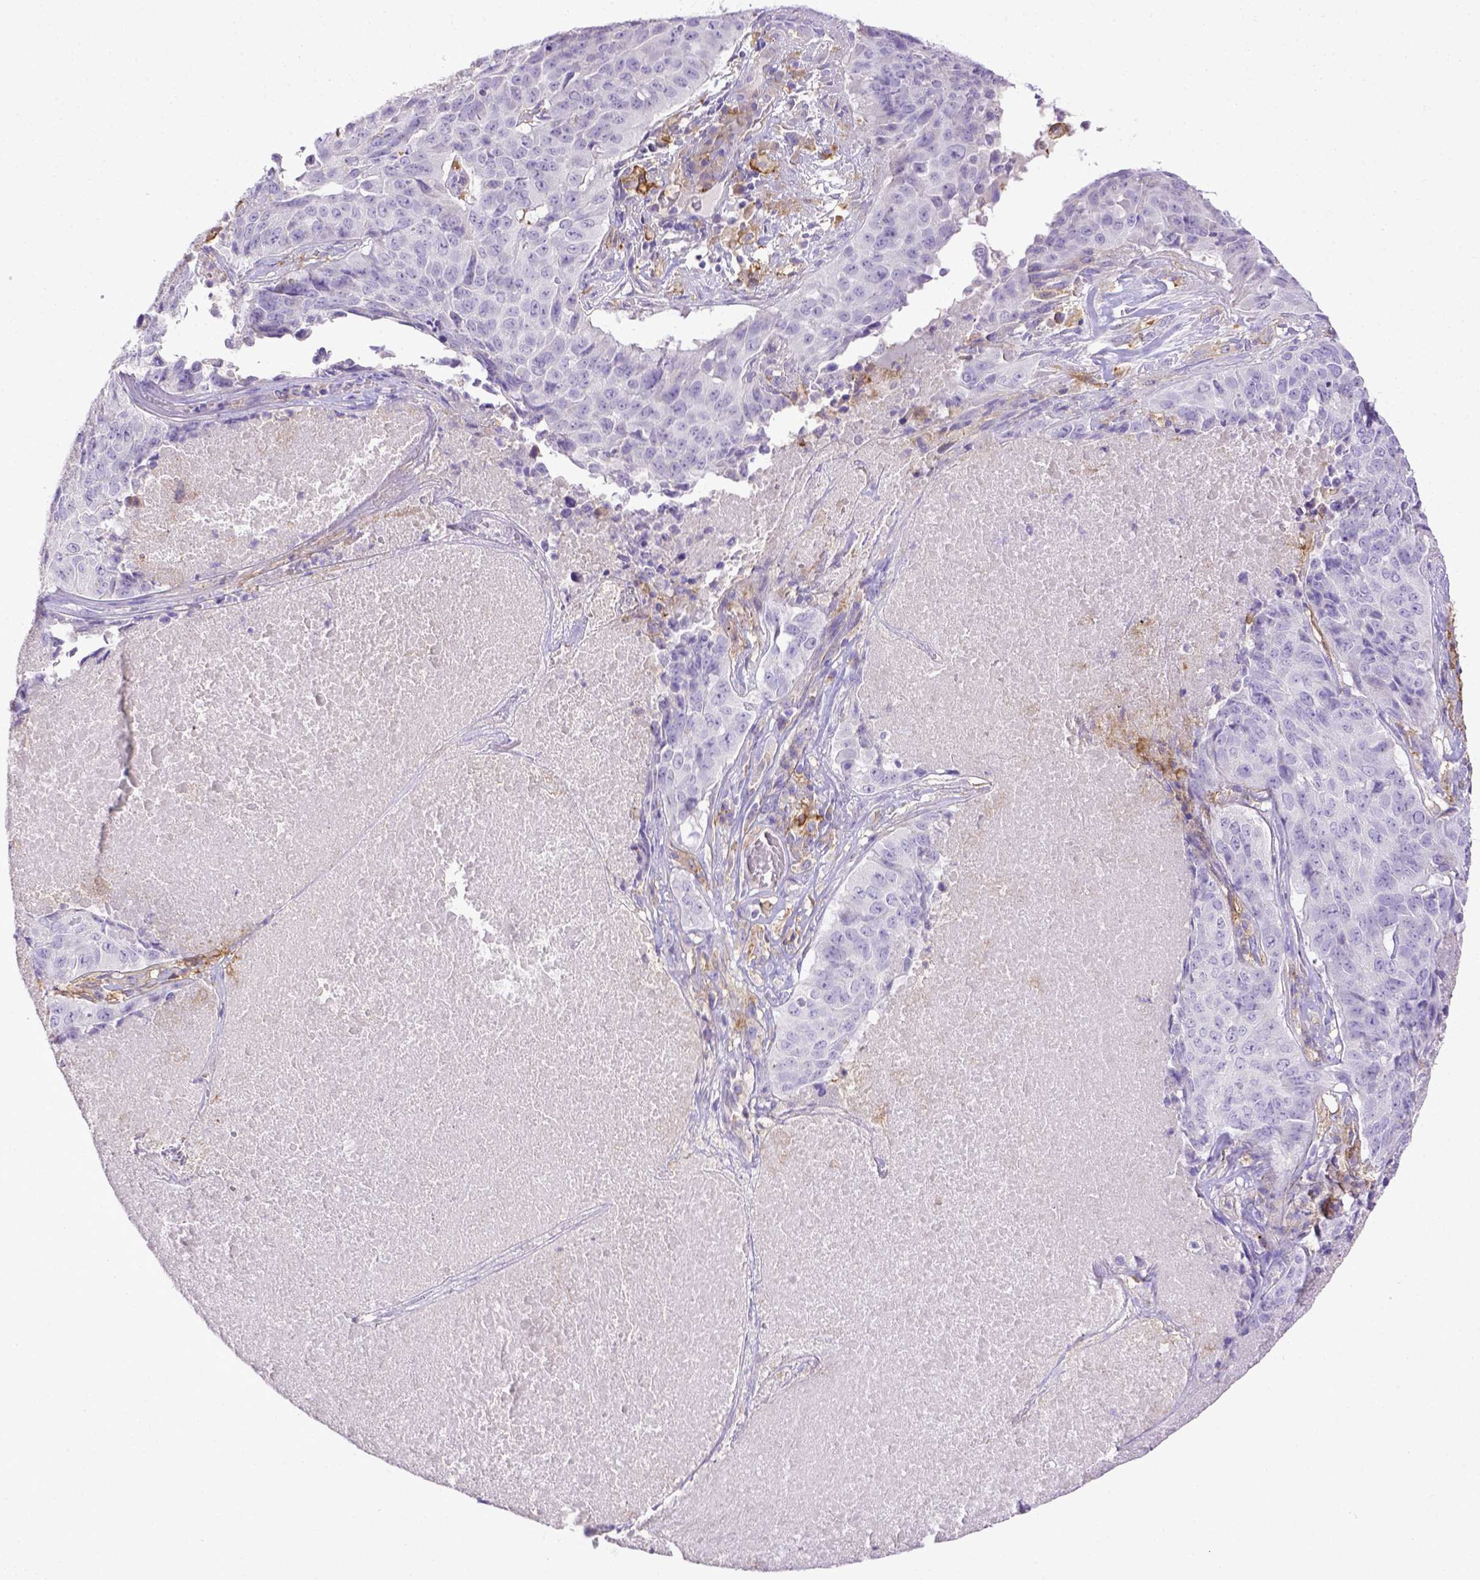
{"staining": {"intensity": "negative", "quantity": "none", "location": "none"}, "tissue": "lung cancer", "cell_type": "Tumor cells", "image_type": "cancer", "snomed": [{"axis": "morphology", "description": "Normal tissue, NOS"}, {"axis": "morphology", "description": "Squamous cell carcinoma, NOS"}, {"axis": "topography", "description": "Bronchus"}, {"axis": "topography", "description": "Lung"}], "caption": "Lung cancer (squamous cell carcinoma) was stained to show a protein in brown. There is no significant positivity in tumor cells.", "gene": "CD40", "patient": {"sex": "male", "age": 64}}